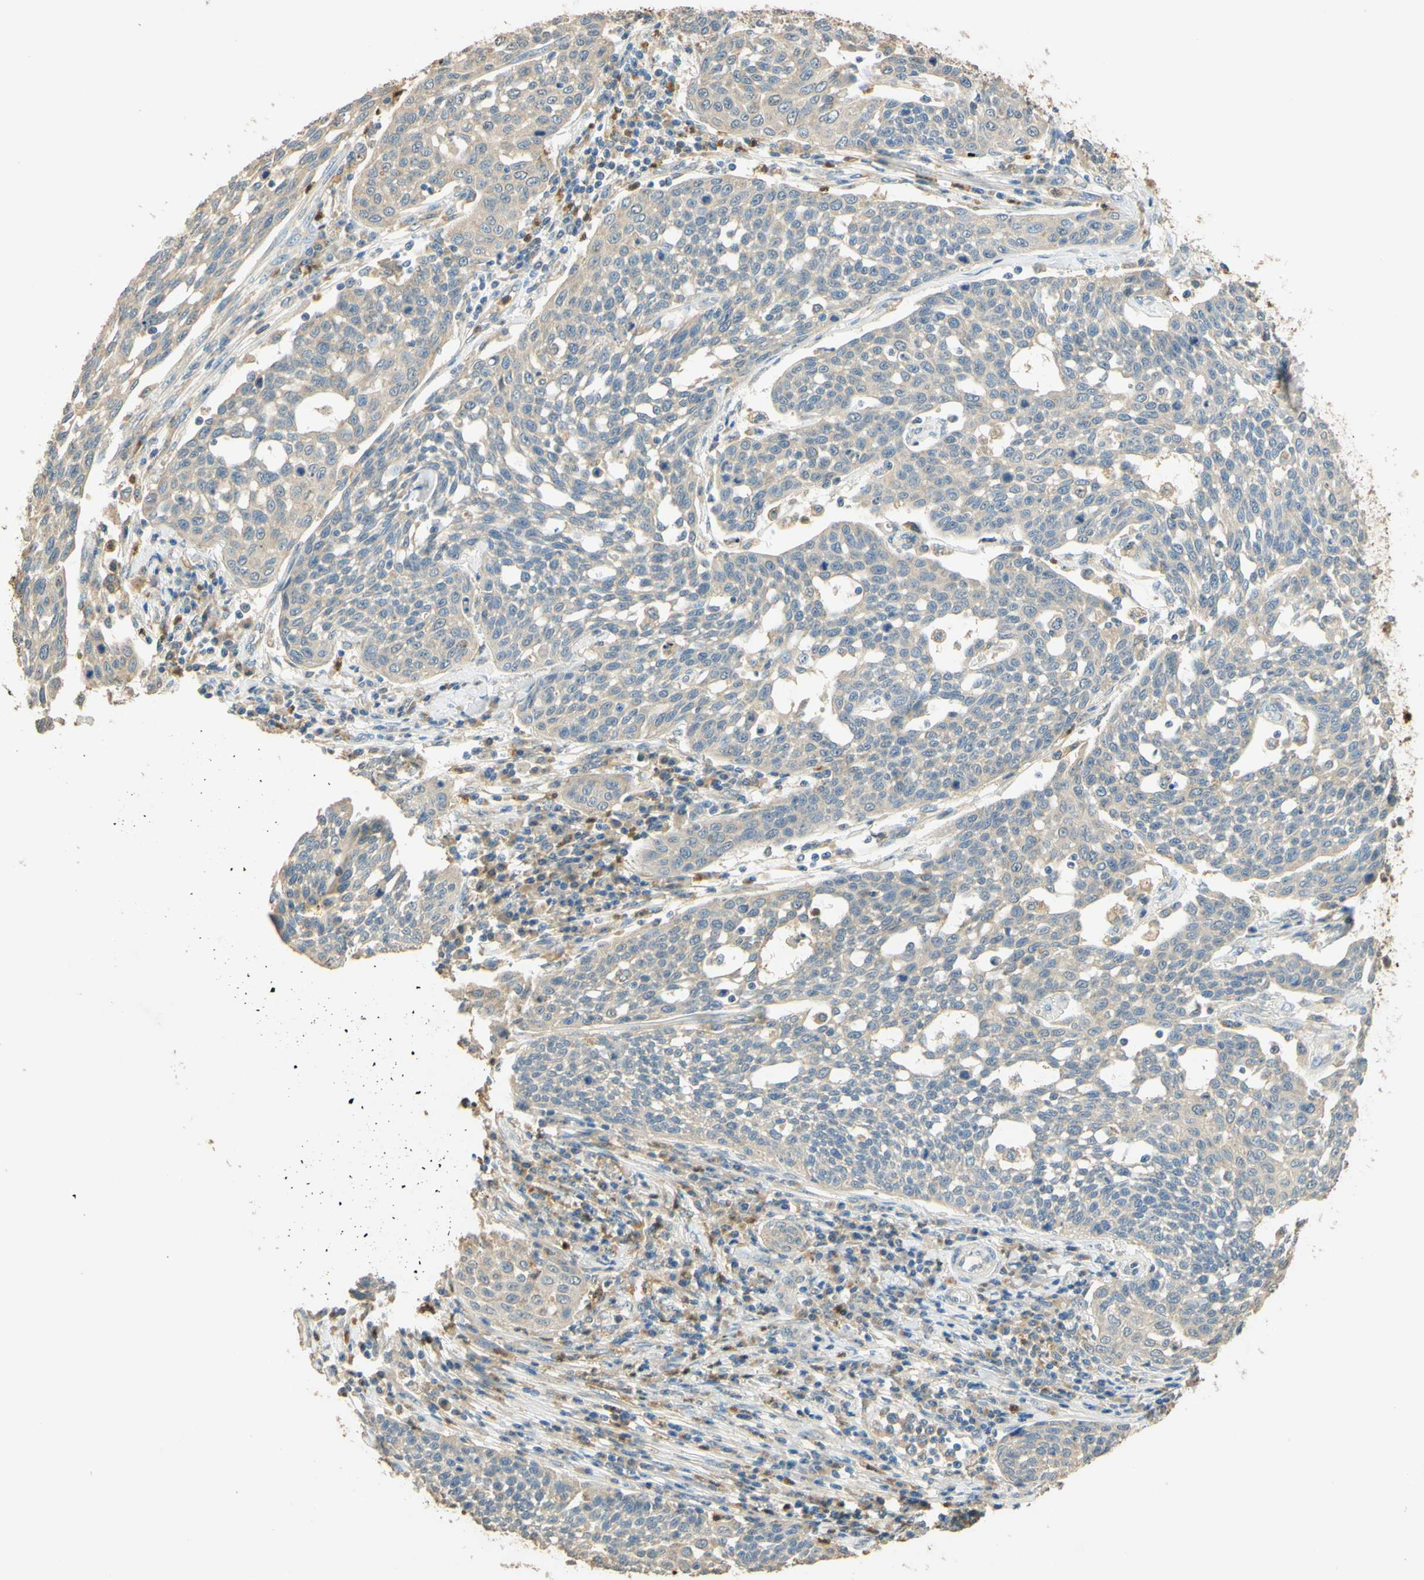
{"staining": {"intensity": "weak", "quantity": "25%-75%", "location": "cytoplasmic/membranous"}, "tissue": "cervical cancer", "cell_type": "Tumor cells", "image_type": "cancer", "snomed": [{"axis": "morphology", "description": "Squamous cell carcinoma, NOS"}, {"axis": "topography", "description": "Cervix"}], "caption": "Immunohistochemical staining of human cervical cancer demonstrates low levels of weak cytoplasmic/membranous staining in about 25%-75% of tumor cells.", "gene": "ENTREP2", "patient": {"sex": "female", "age": 34}}